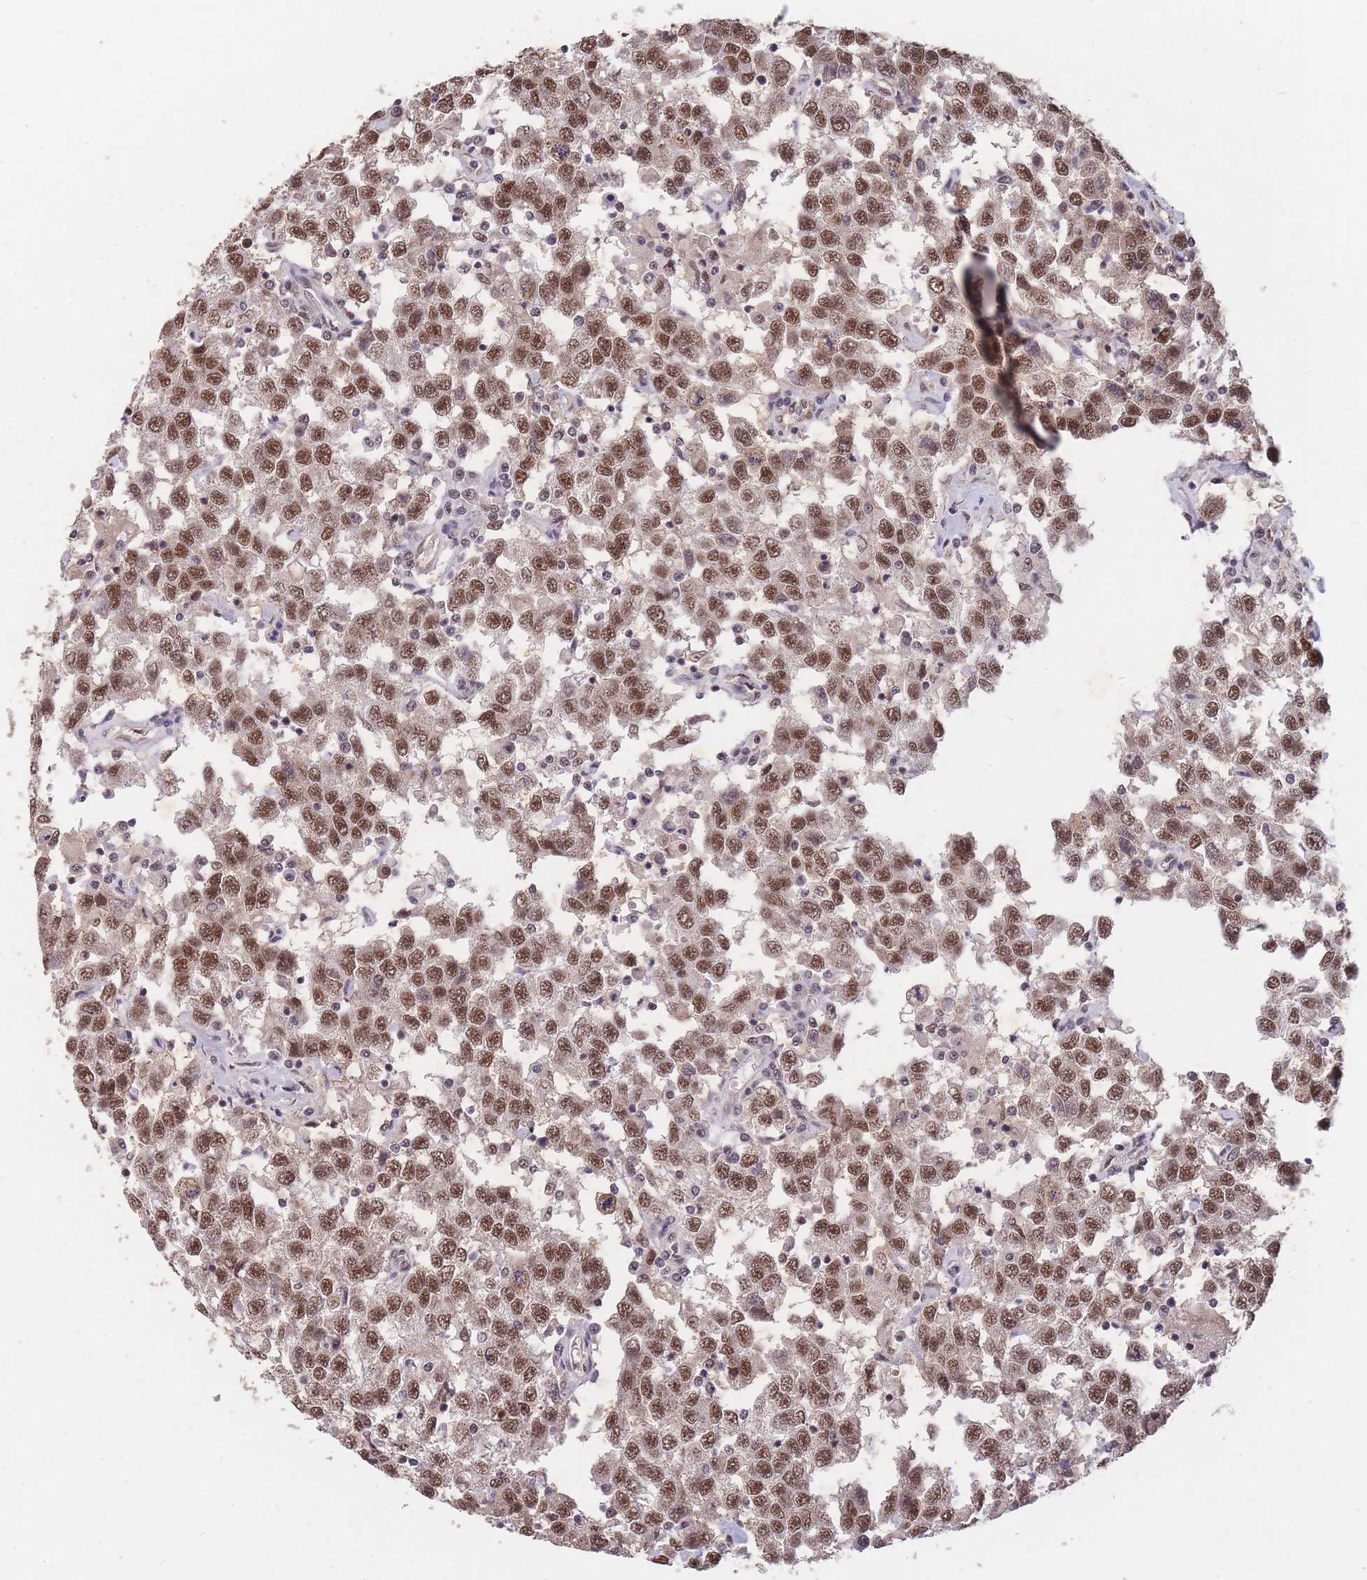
{"staining": {"intensity": "strong", "quantity": ">75%", "location": "nuclear"}, "tissue": "testis cancer", "cell_type": "Tumor cells", "image_type": "cancer", "snomed": [{"axis": "morphology", "description": "Seminoma, NOS"}, {"axis": "topography", "description": "Testis"}], "caption": "IHC histopathology image of seminoma (testis) stained for a protein (brown), which reveals high levels of strong nuclear expression in approximately >75% of tumor cells.", "gene": "SNRPA1", "patient": {"sex": "male", "age": 41}}